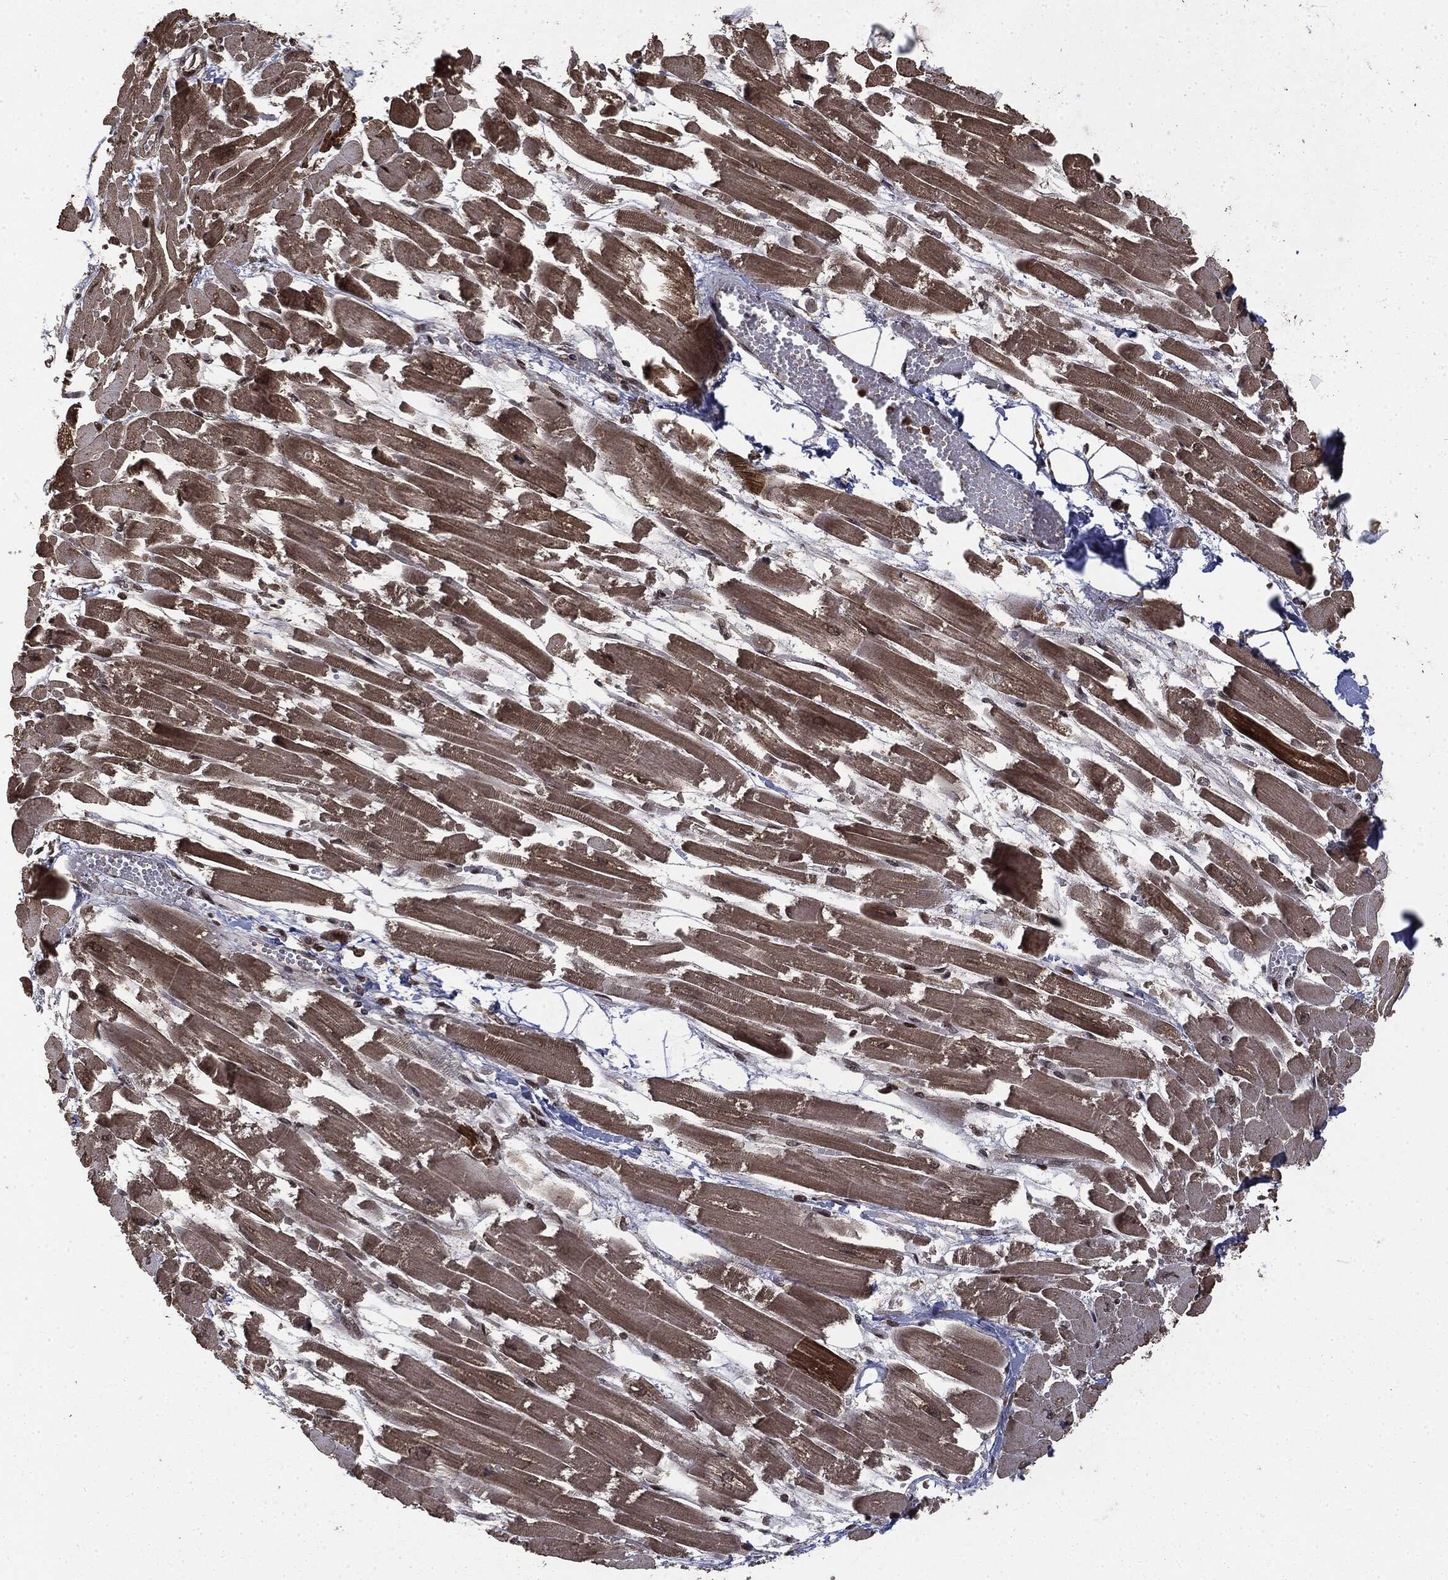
{"staining": {"intensity": "strong", "quantity": "25%-75%", "location": "cytoplasmic/membranous,nuclear"}, "tissue": "heart muscle", "cell_type": "Cardiomyocytes", "image_type": "normal", "snomed": [{"axis": "morphology", "description": "Normal tissue, NOS"}, {"axis": "topography", "description": "Heart"}], "caption": "Protein staining demonstrates strong cytoplasmic/membranous,nuclear staining in about 25%-75% of cardiomyocytes in benign heart muscle. The protein of interest is stained brown, and the nuclei are stained in blue (DAB (3,3'-diaminobenzidine) IHC with brightfield microscopy, high magnification).", "gene": "CTDP1", "patient": {"sex": "female", "age": 52}}